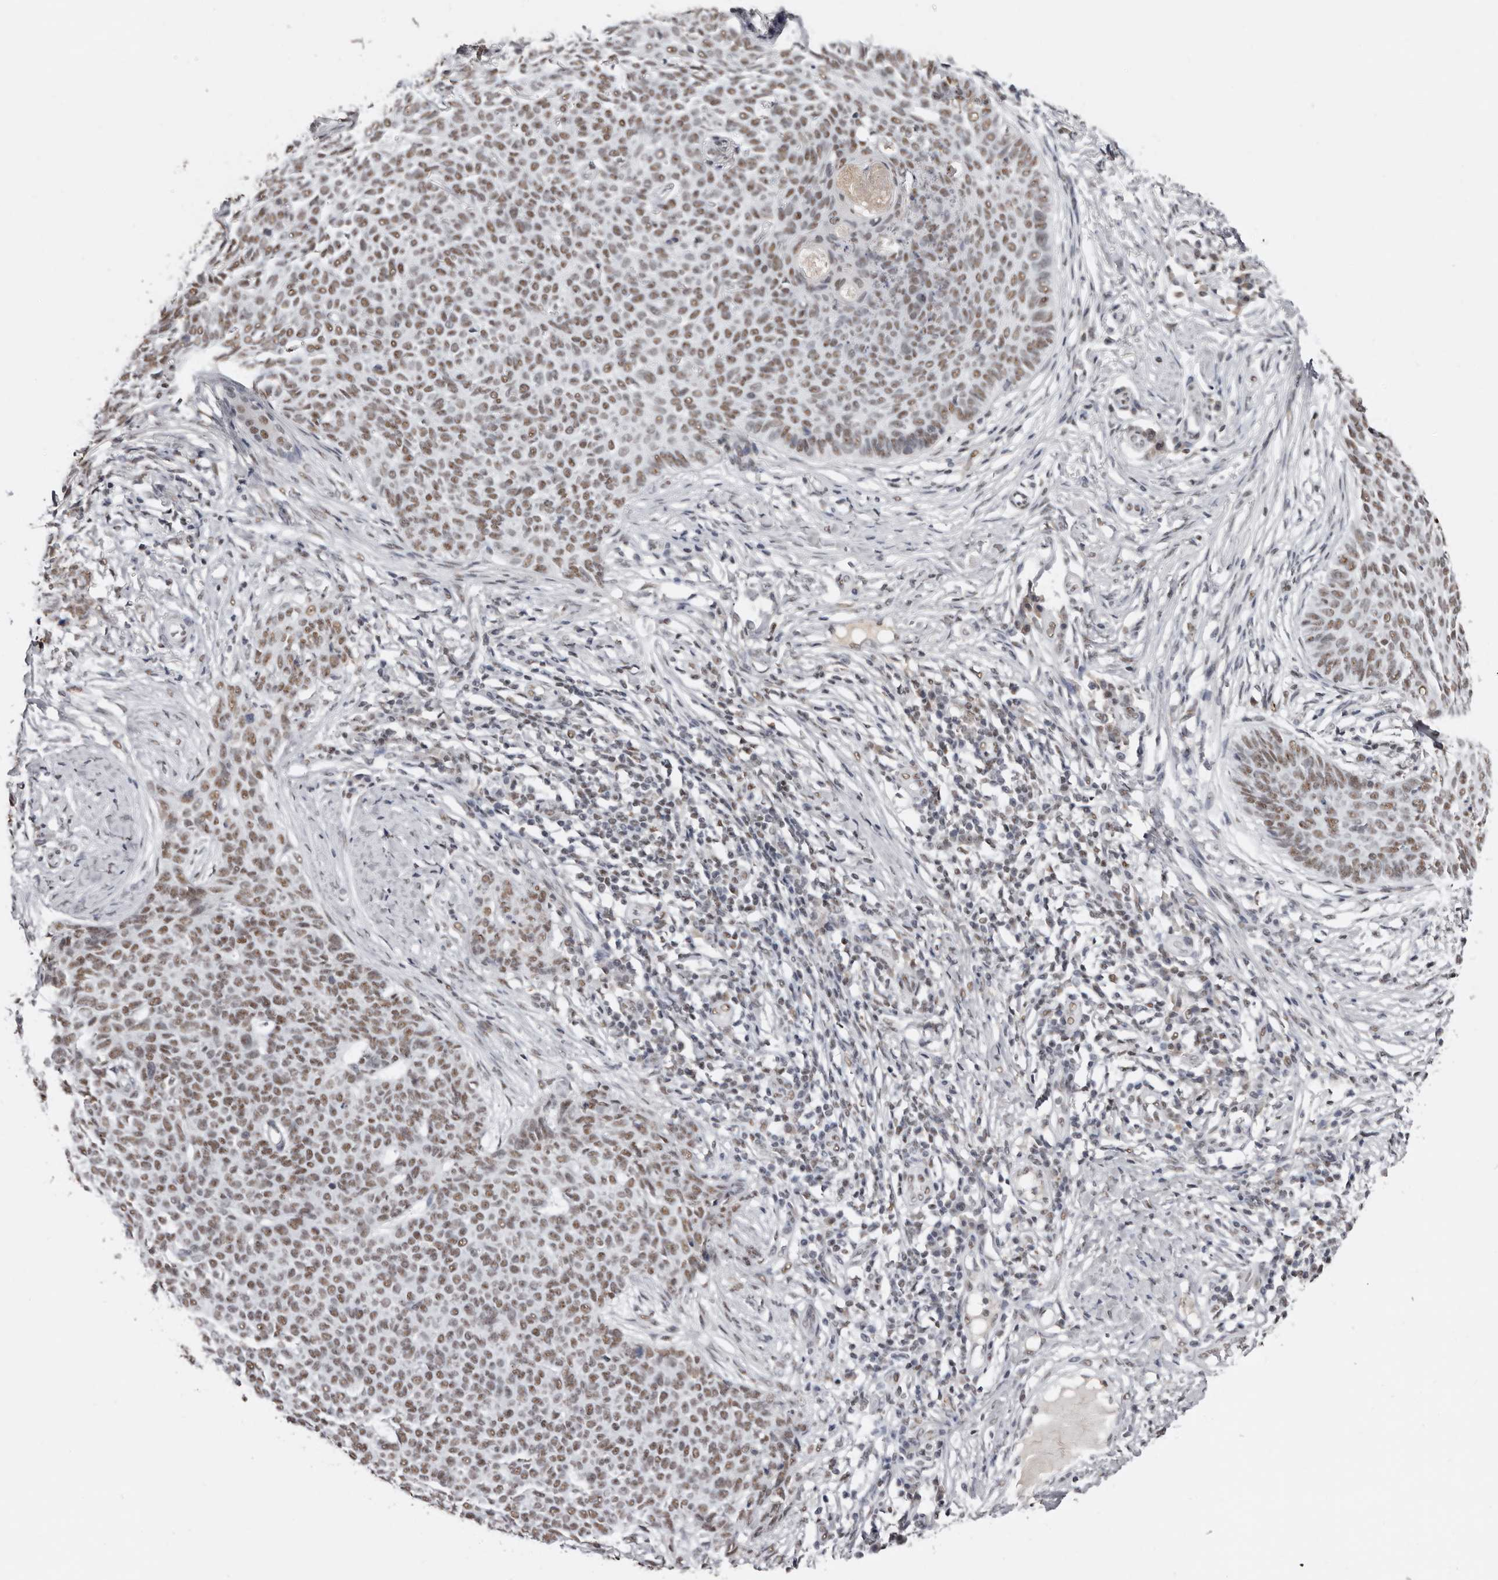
{"staining": {"intensity": "moderate", "quantity": "25%-75%", "location": "nuclear"}, "tissue": "skin cancer", "cell_type": "Tumor cells", "image_type": "cancer", "snomed": [{"axis": "morphology", "description": "Normal tissue, NOS"}, {"axis": "morphology", "description": "Basal cell carcinoma"}, {"axis": "topography", "description": "Skin"}], "caption": "Skin cancer was stained to show a protein in brown. There is medium levels of moderate nuclear positivity in approximately 25%-75% of tumor cells.", "gene": "SCAF4", "patient": {"sex": "male", "age": 50}}